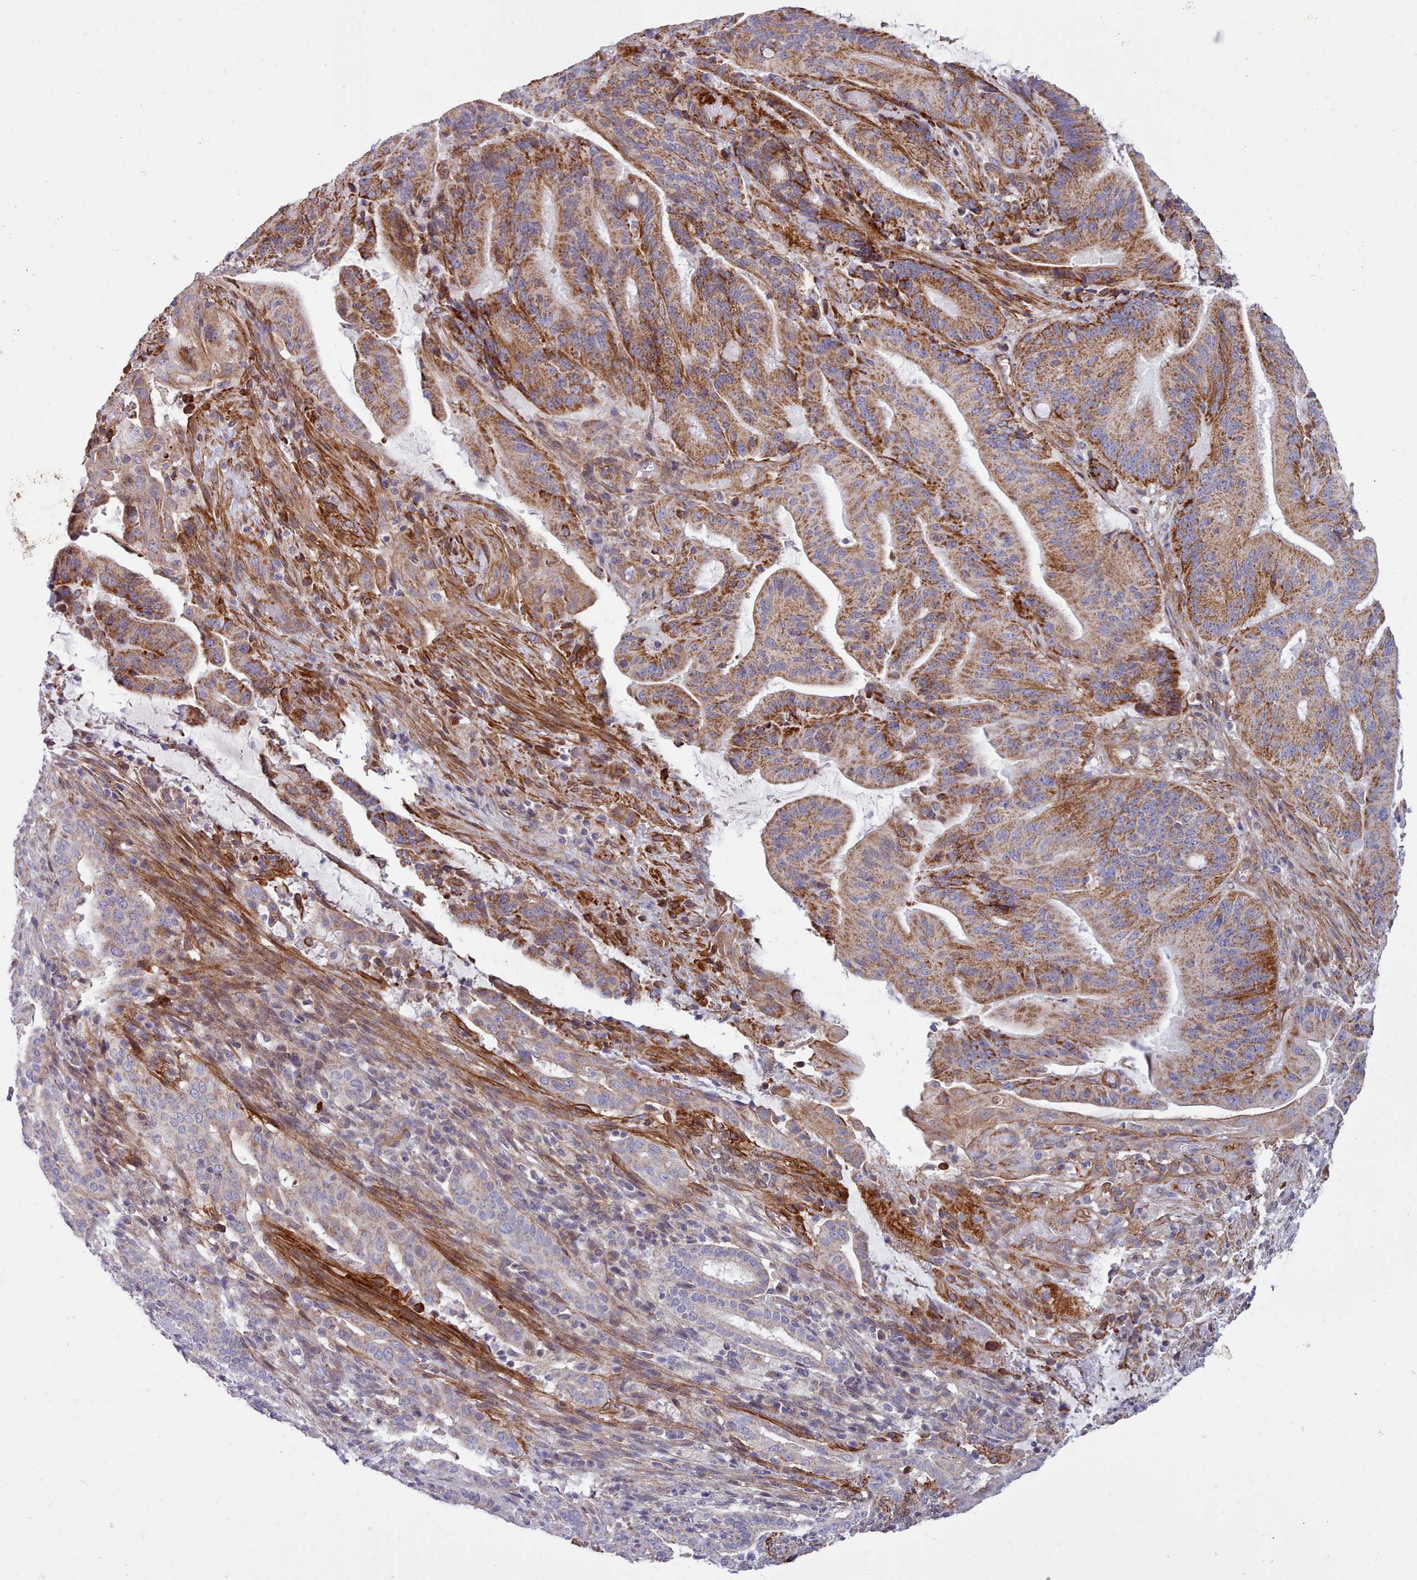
{"staining": {"intensity": "strong", "quantity": "25%-75%", "location": "cytoplasmic/membranous"}, "tissue": "liver cancer", "cell_type": "Tumor cells", "image_type": "cancer", "snomed": [{"axis": "morphology", "description": "Normal tissue, NOS"}, {"axis": "morphology", "description": "Cholangiocarcinoma"}, {"axis": "topography", "description": "Liver"}, {"axis": "topography", "description": "Peripheral nerve tissue"}], "caption": "Protein expression analysis of human liver cancer (cholangiocarcinoma) reveals strong cytoplasmic/membranous expression in approximately 25%-75% of tumor cells.", "gene": "MRPL21", "patient": {"sex": "female", "age": 73}}